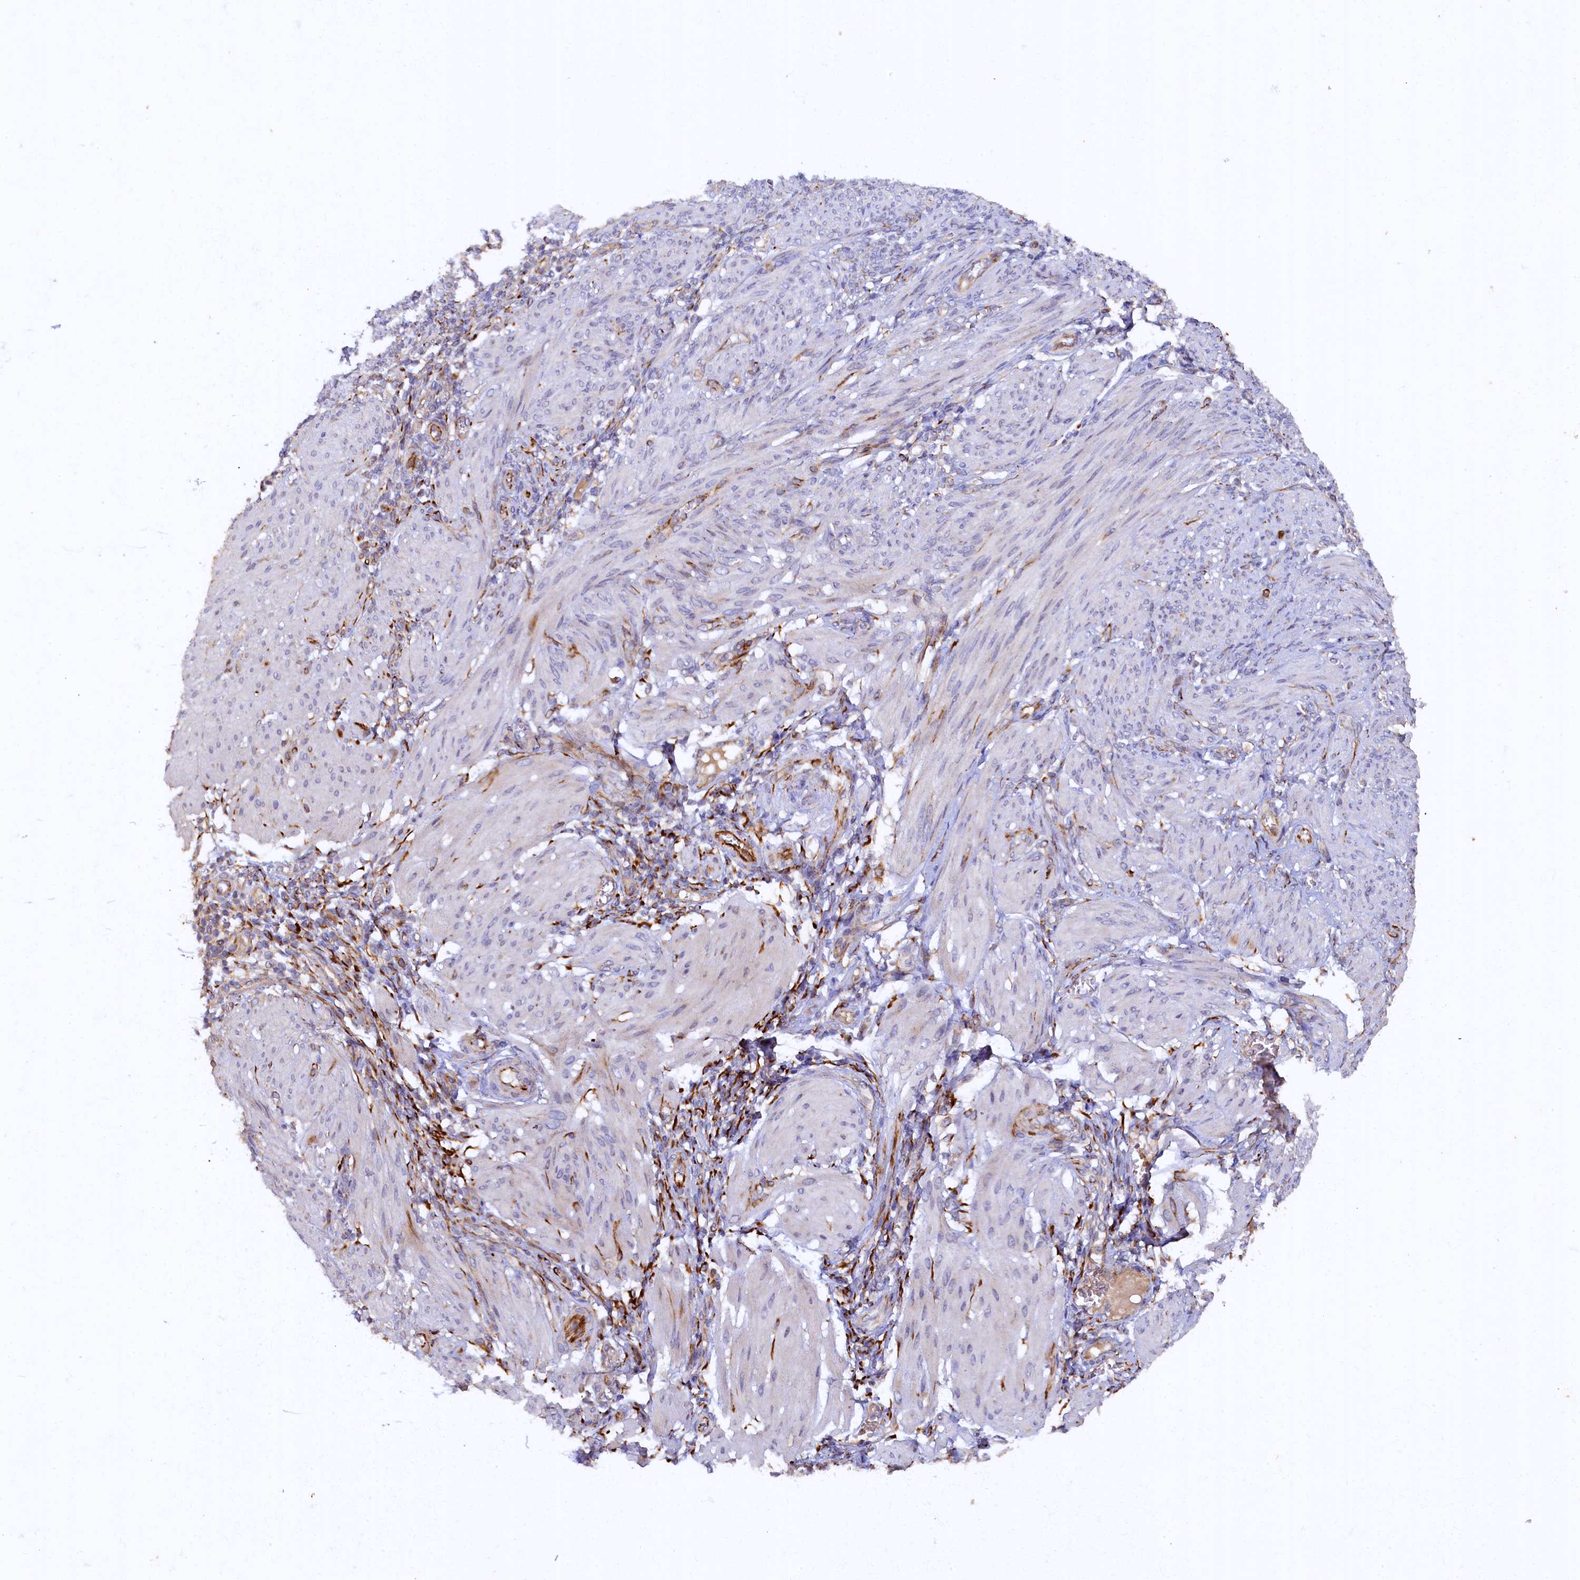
{"staining": {"intensity": "negative", "quantity": "none", "location": "none"}, "tissue": "smooth muscle", "cell_type": "Smooth muscle cells", "image_type": "normal", "snomed": [{"axis": "morphology", "description": "Normal tissue, NOS"}, {"axis": "topography", "description": "Smooth muscle"}], "caption": "DAB immunohistochemical staining of benign smooth muscle shows no significant expression in smooth muscle cells. (DAB IHC with hematoxylin counter stain).", "gene": "ARL11", "patient": {"sex": "female", "age": 39}}